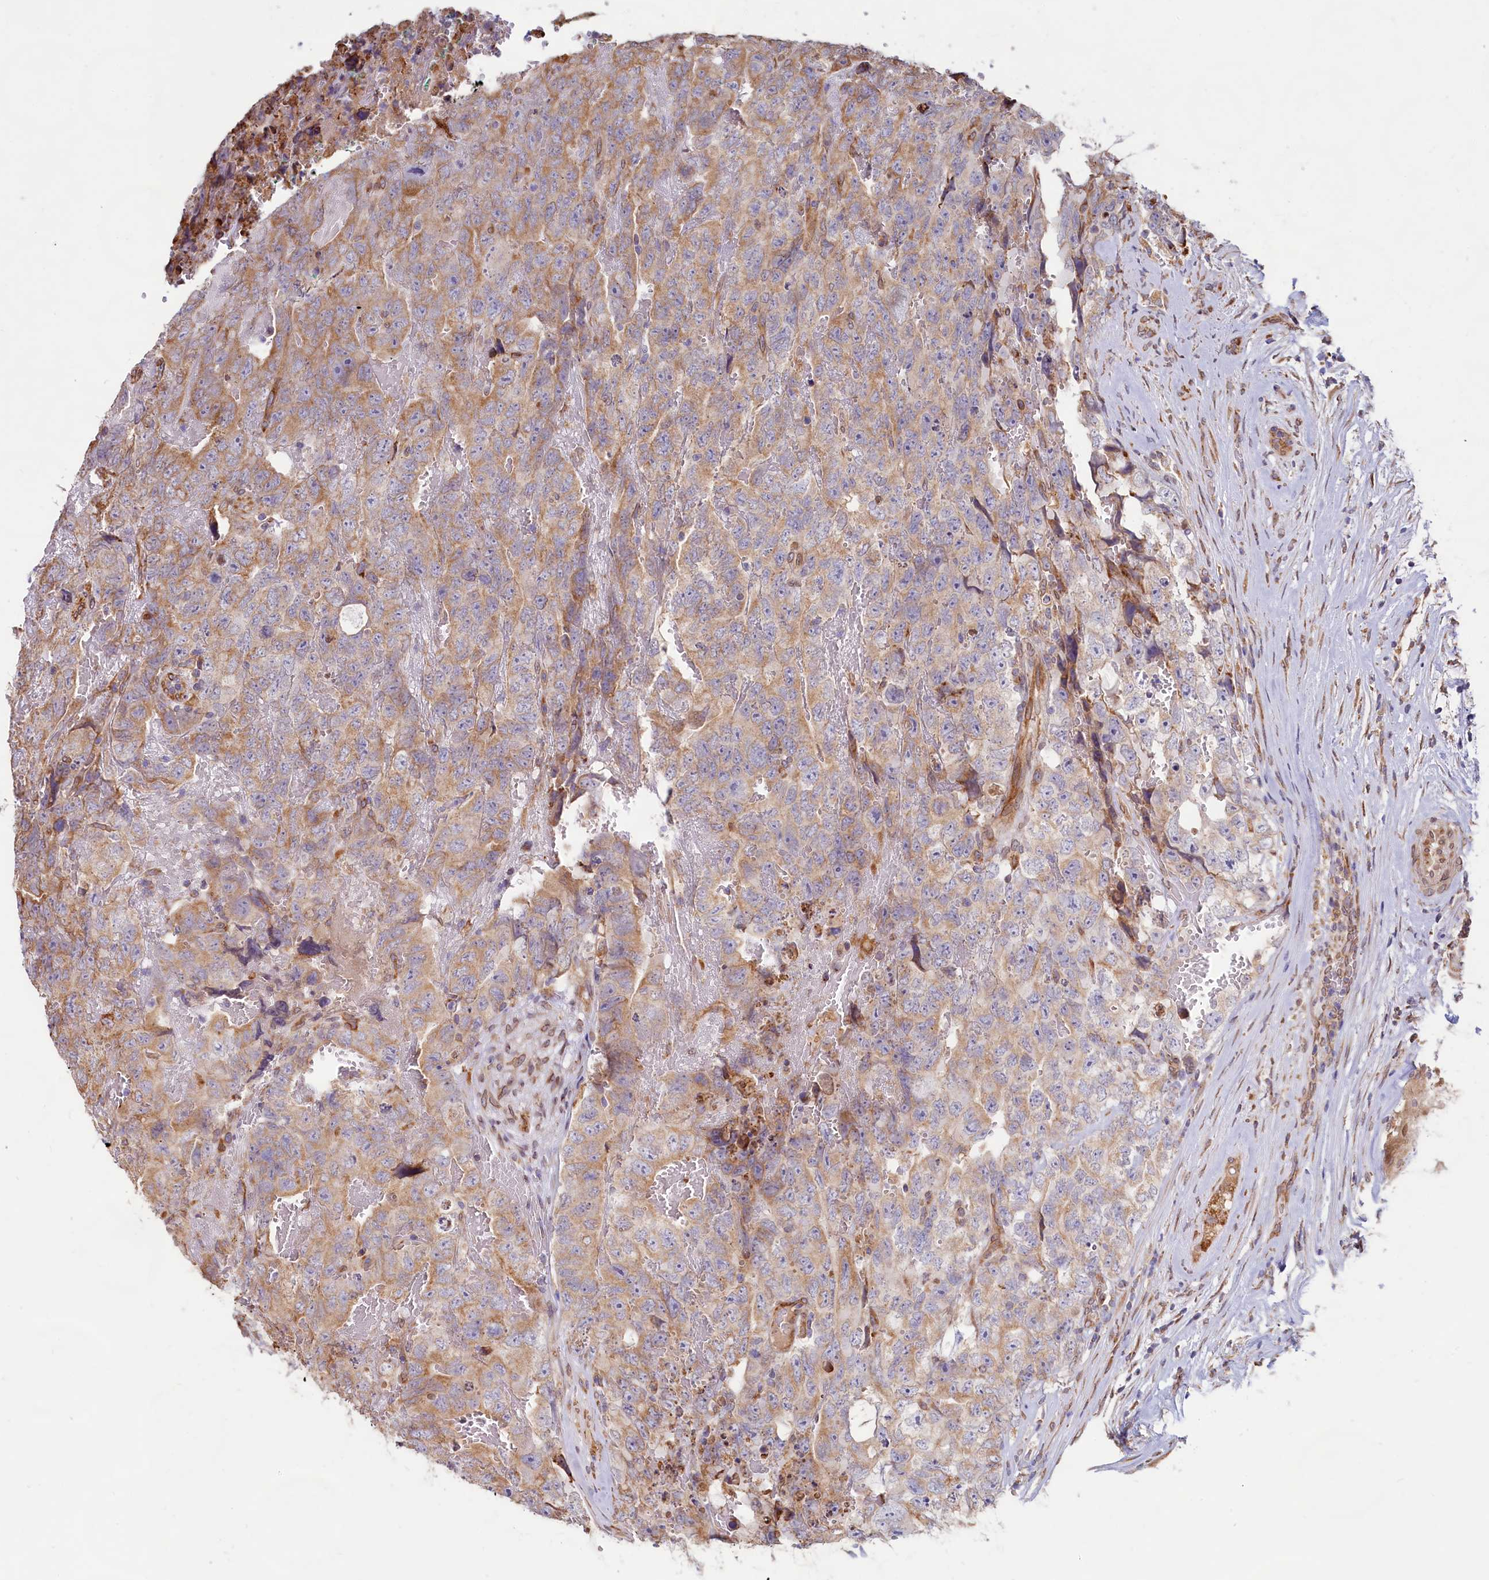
{"staining": {"intensity": "moderate", "quantity": ">75%", "location": "cytoplasmic/membranous"}, "tissue": "testis cancer", "cell_type": "Tumor cells", "image_type": "cancer", "snomed": [{"axis": "morphology", "description": "Carcinoma, Embryonal, NOS"}, {"axis": "topography", "description": "Testis"}], "caption": "Testis cancer stained with DAB (3,3'-diaminobenzidine) immunohistochemistry shows medium levels of moderate cytoplasmic/membranous expression in about >75% of tumor cells.", "gene": "TBC1D19", "patient": {"sex": "male", "age": 45}}